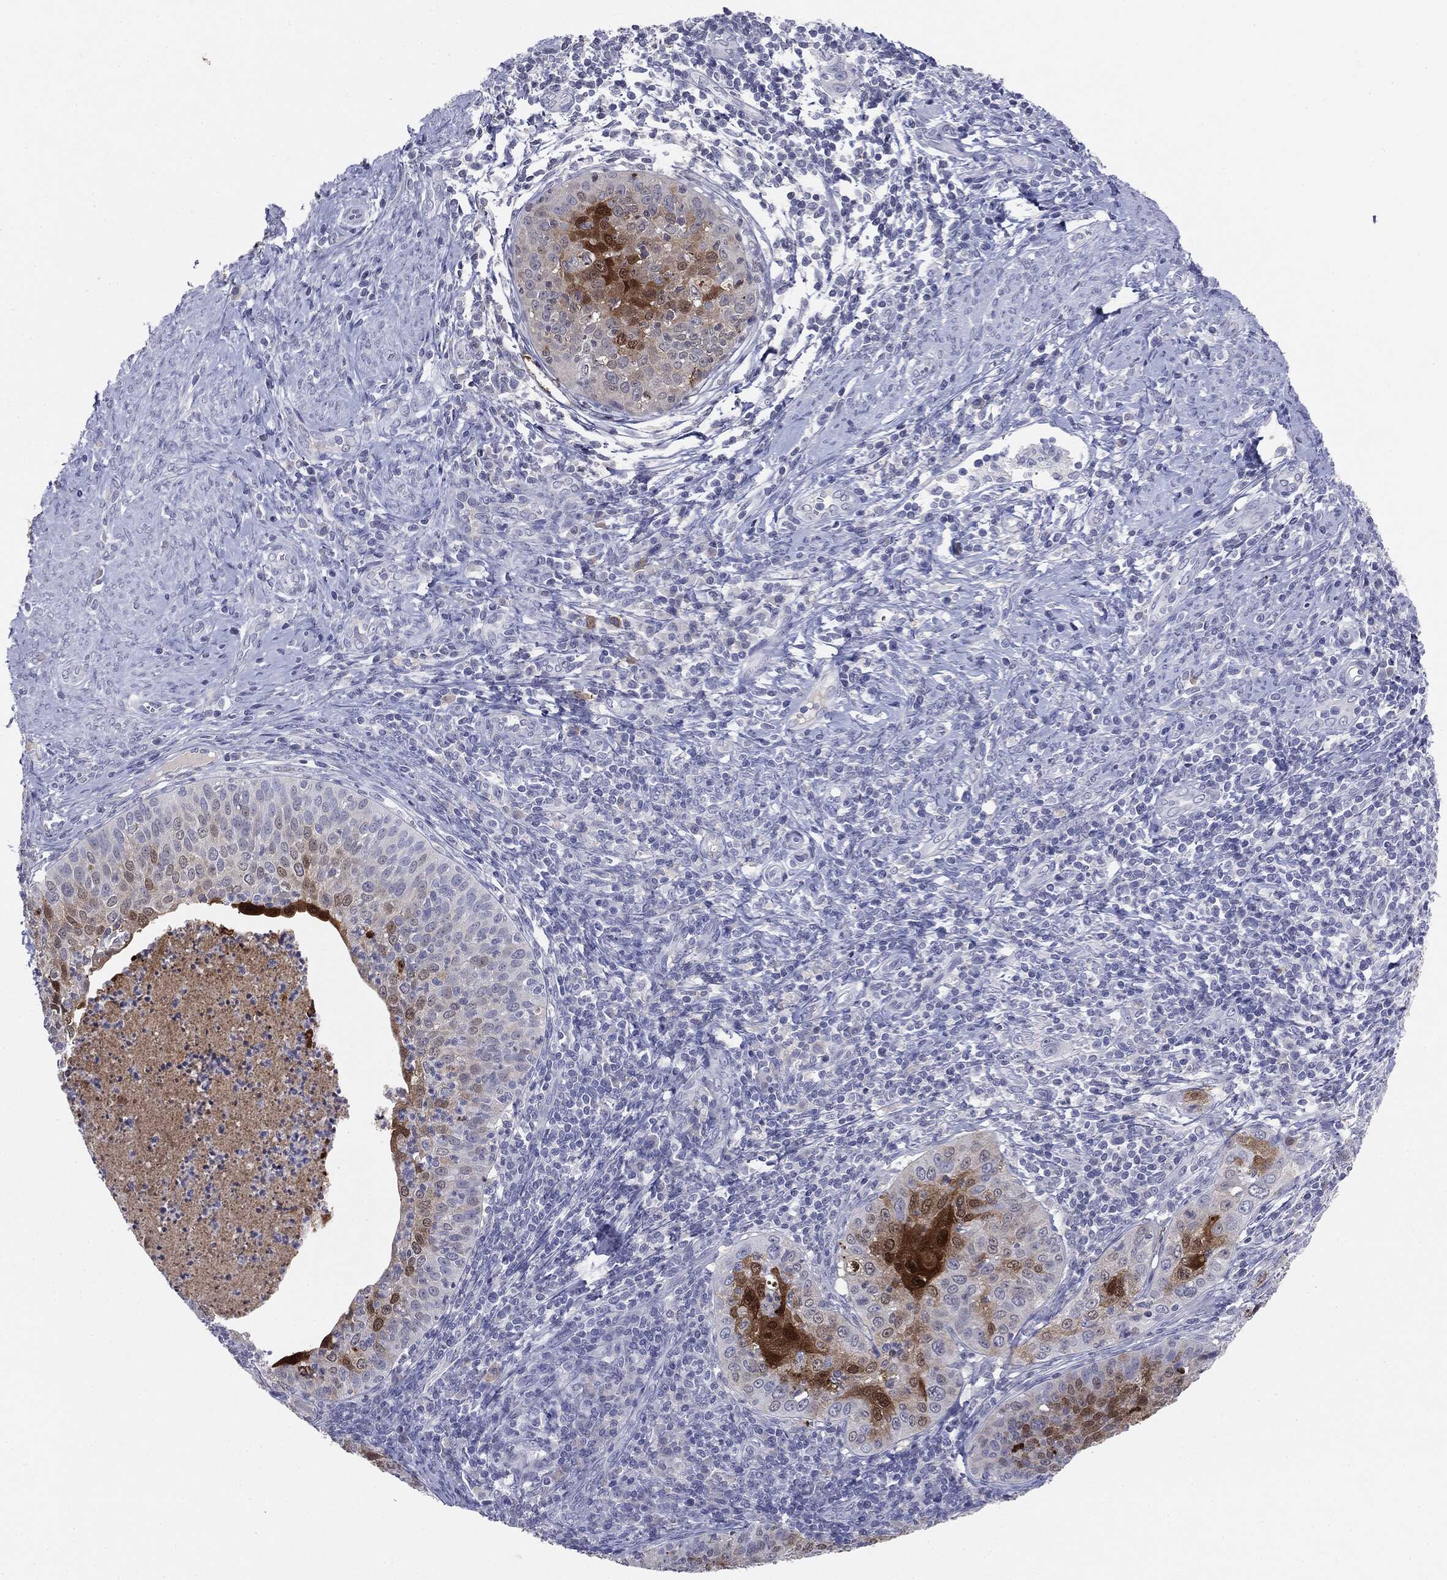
{"staining": {"intensity": "moderate", "quantity": "<25%", "location": "cytoplasmic/membranous,nuclear"}, "tissue": "cervical cancer", "cell_type": "Tumor cells", "image_type": "cancer", "snomed": [{"axis": "morphology", "description": "Squamous cell carcinoma, NOS"}, {"axis": "topography", "description": "Cervix"}], "caption": "This is an image of immunohistochemistry staining of cervical squamous cell carcinoma, which shows moderate expression in the cytoplasmic/membranous and nuclear of tumor cells.", "gene": "SERPINB4", "patient": {"sex": "female", "age": 30}}